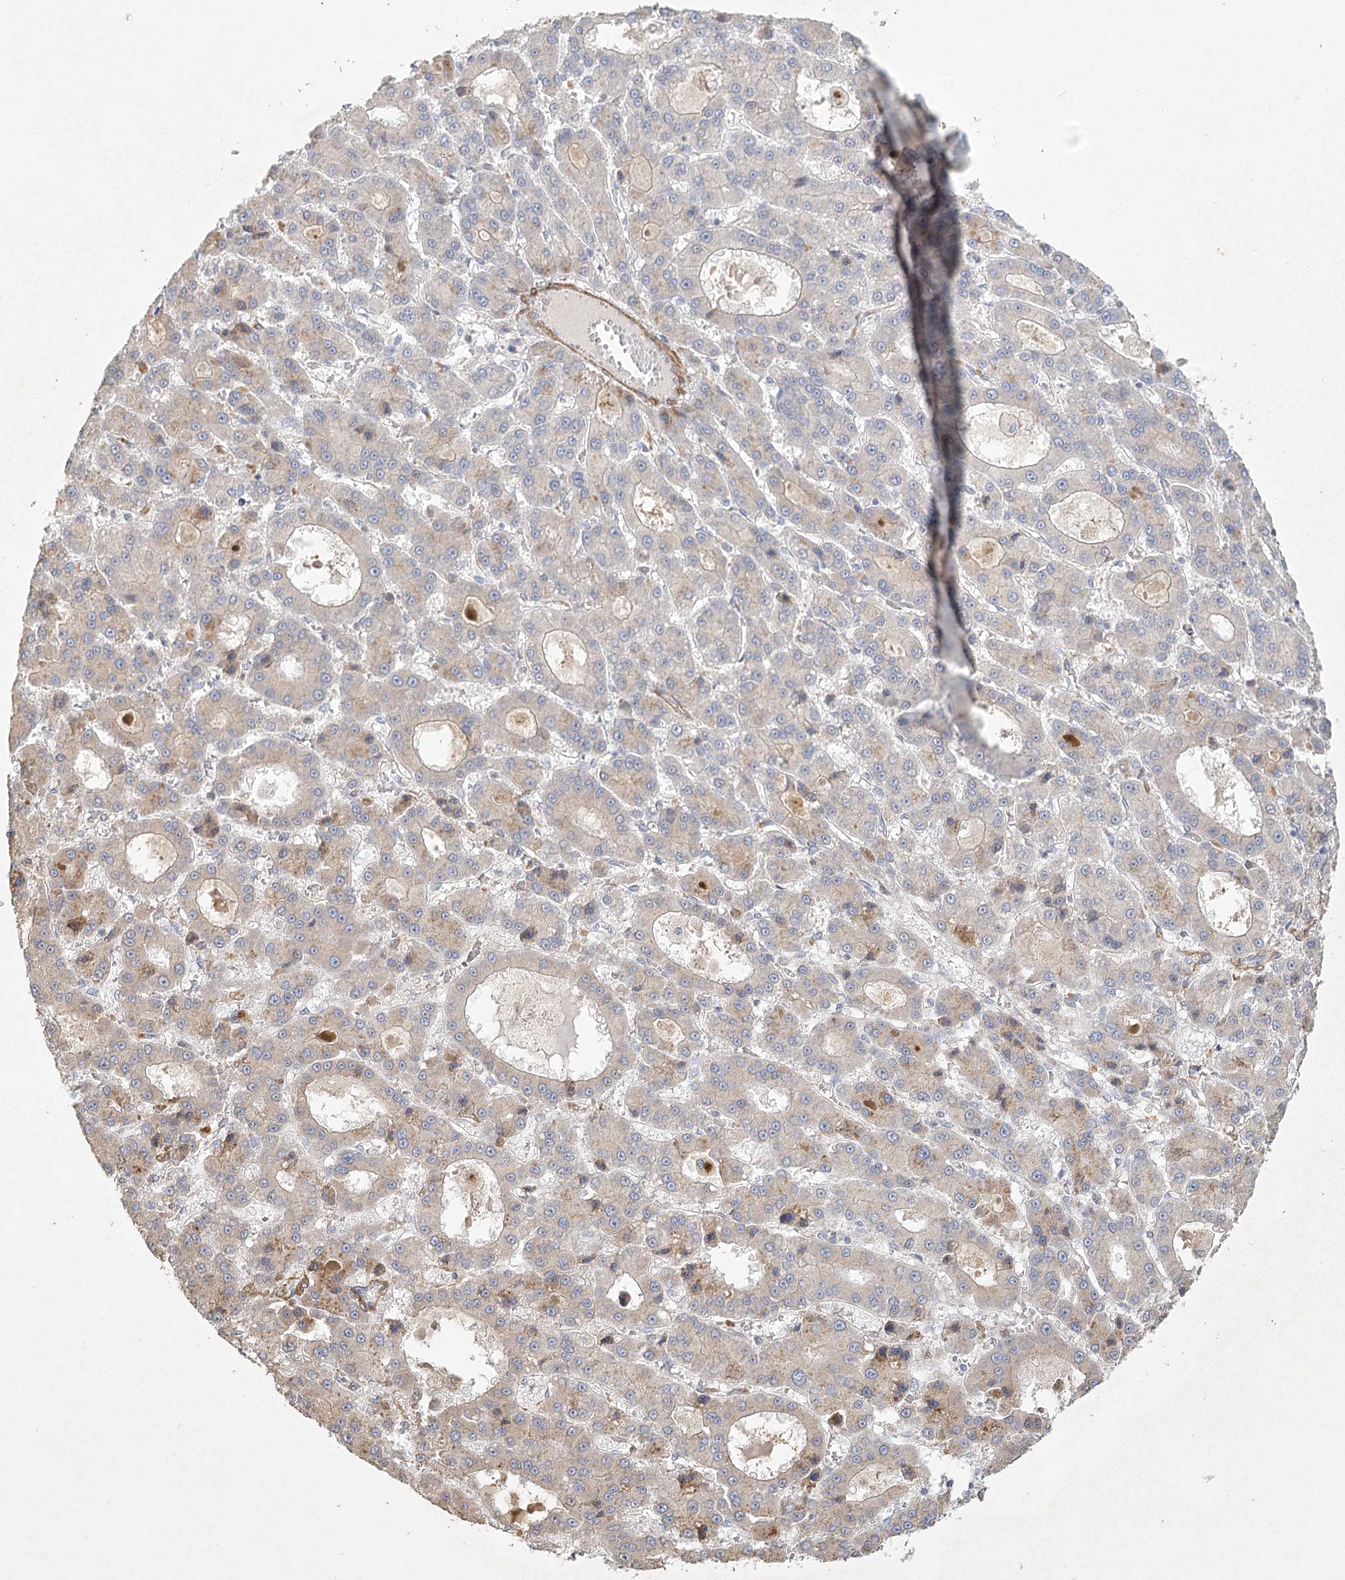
{"staining": {"intensity": "moderate", "quantity": "<25%", "location": "cytoplasmic/membranous"}, "tissue": "liver cancer", "cell_type": "Tumor cells", "image_type": "cancer", "snomed": [{"axis": "morphology", "description": "Carcinoma, Hepatocellular, NOS"}, {"axis": "topography", "description": "Liver"}], "caption": "Liver hepatocellular carcinoma was stained to show a protein in brown. There is low levels of moderate cytoplasmic/membranous positivity in about <25% of tumor cells.", "gene": "INPP4B", "patient": {"sex": "male", "age": 70}}